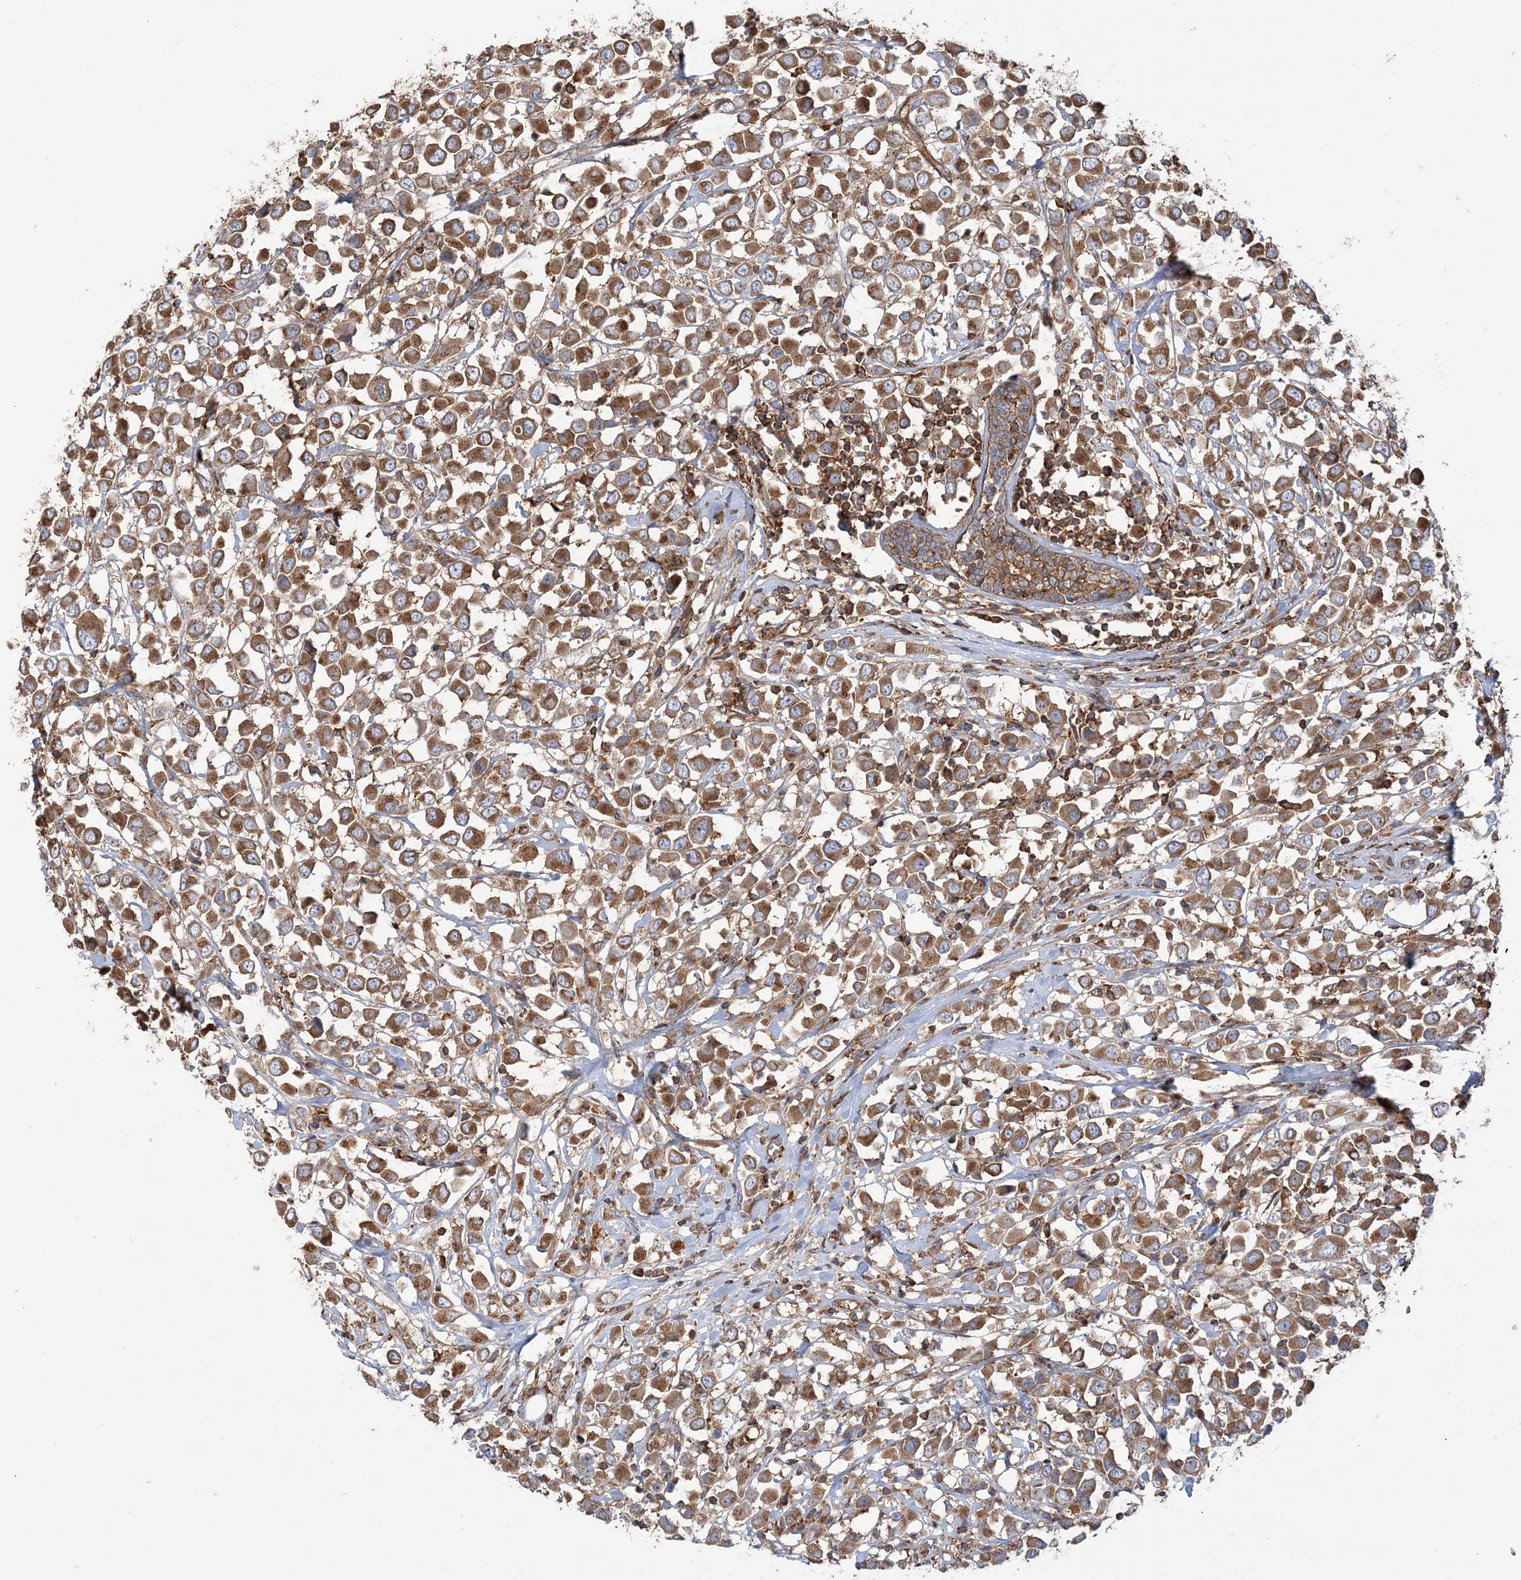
{"staining": {"intensity": "moderate", "quantity": ">75%", "location": "cytoplasmic/membranous"}, "tissue": "breast cancer", "cell_type": "Tumor cells", "image_type": "cancer", "snomed": [{"axis": "morphology", "description": "Duct carcinoma"}, {"axis": "topography", "description": "Breast"}], "caption": "Immunohistochemical staining of infiltrating ductal carcinoma (breast) shows medium levels of moderate cytoplasmic/membranous staining in about >75% of tumor cells.", "gene": "TBC1D5", "patient": {"sex": "female", "age": 61}}